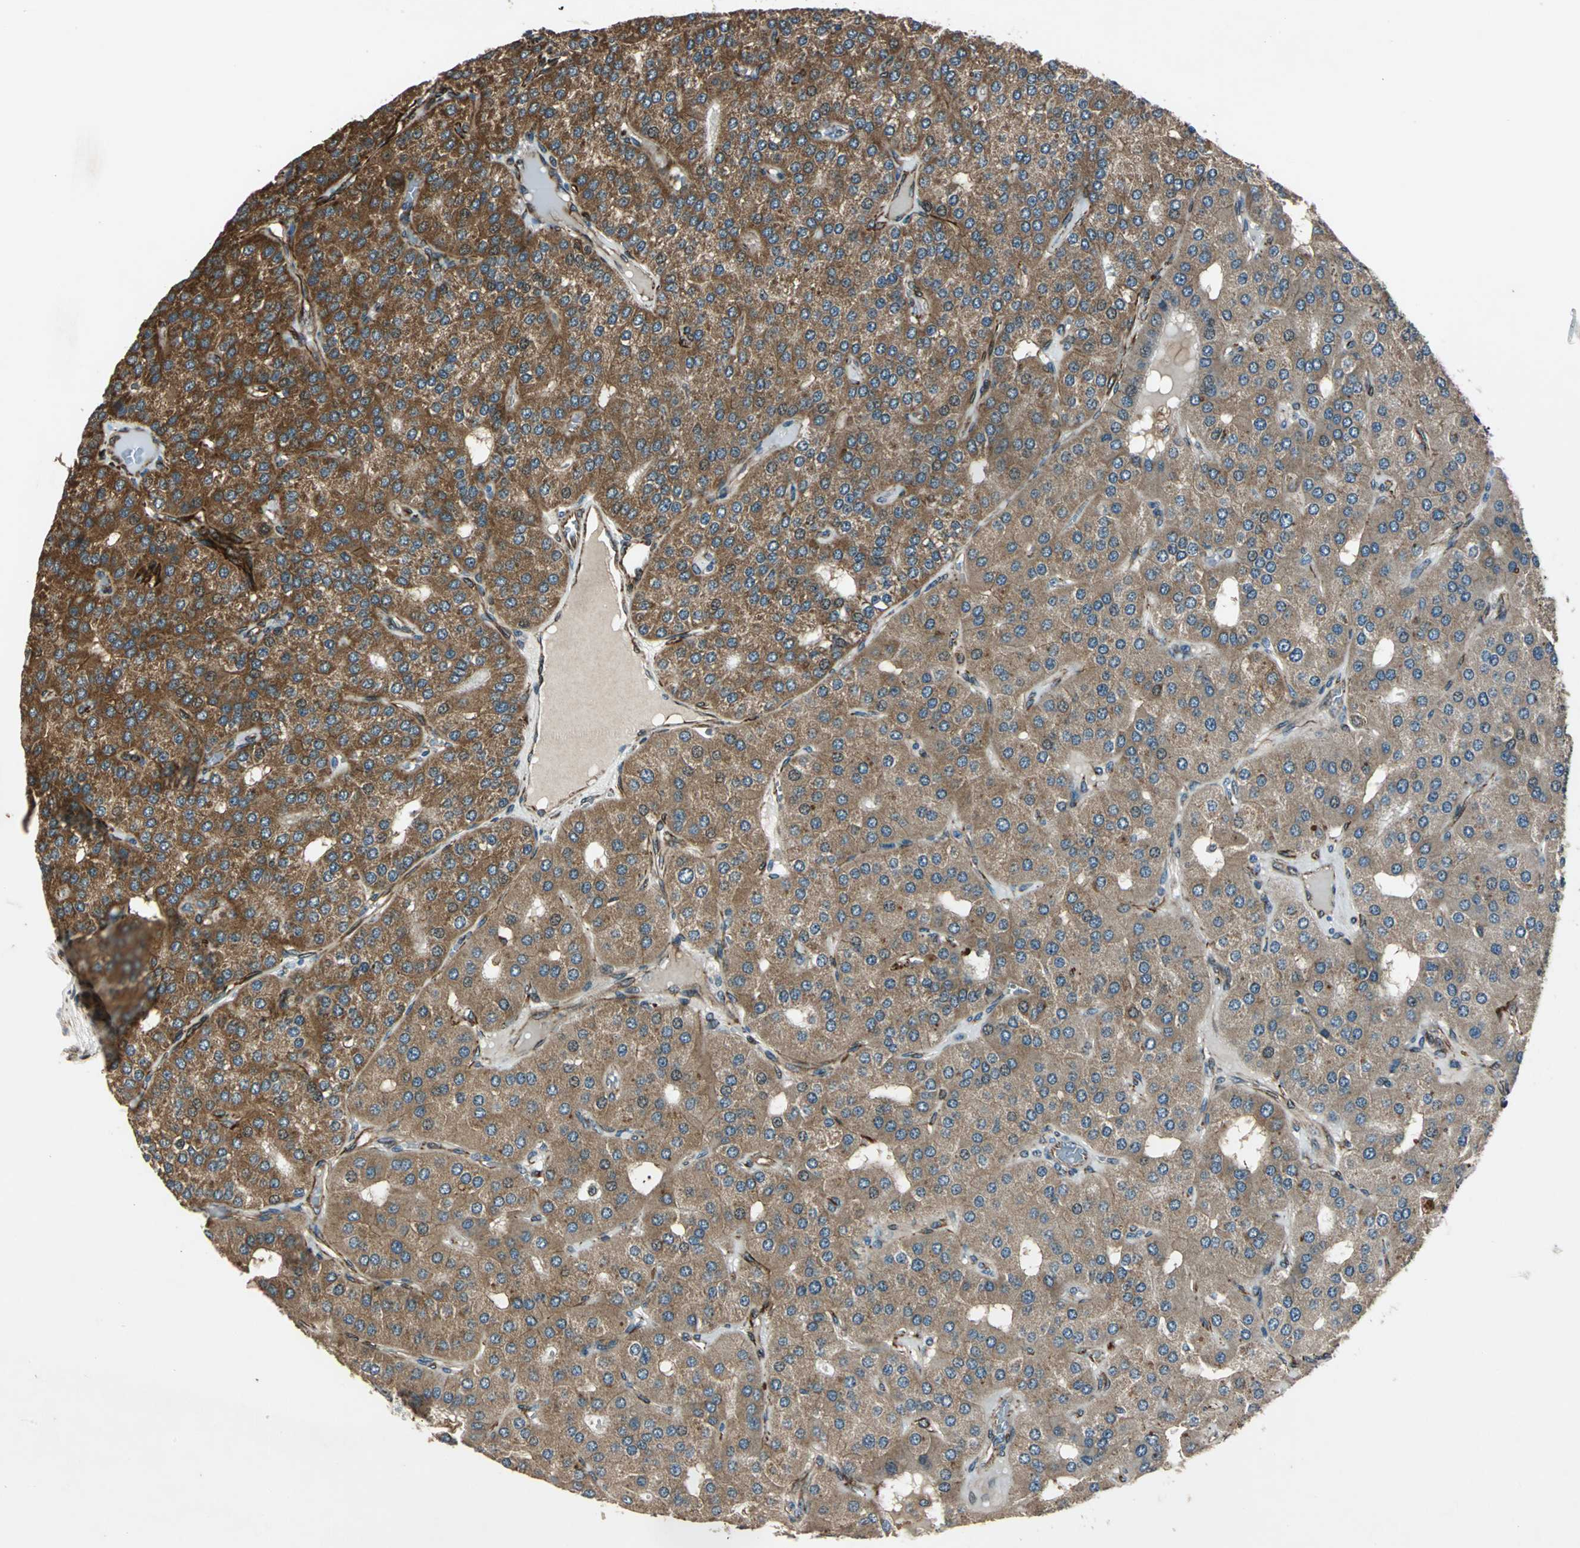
{"staining": {"intensity": "strong", "quantity": ">75%", "location": "cytoplasmic/membranous"}, "tissue": "parathyroid gland", "cell_type": "Glandular cells", "image_type": "normal", "snomed": [{"axis": "morphology", "description": "Normal tissue, NOS"}, {"axis": "morphology", "description": "Adenoma, NOS"}, {"axis": "topography", "description": "Parathyroid gland"}], "caption": "Strong cytoplasmic/membranous protein expression is identified in about >75% of glandular cells in parathyroid gland. The staining is performed using DAB brown chromogen to label protein expression. The nuclei are counter-stained blue using hematoxylin.", "gene": "EXD2", "patient": {"sex": "female", "age": 86}}